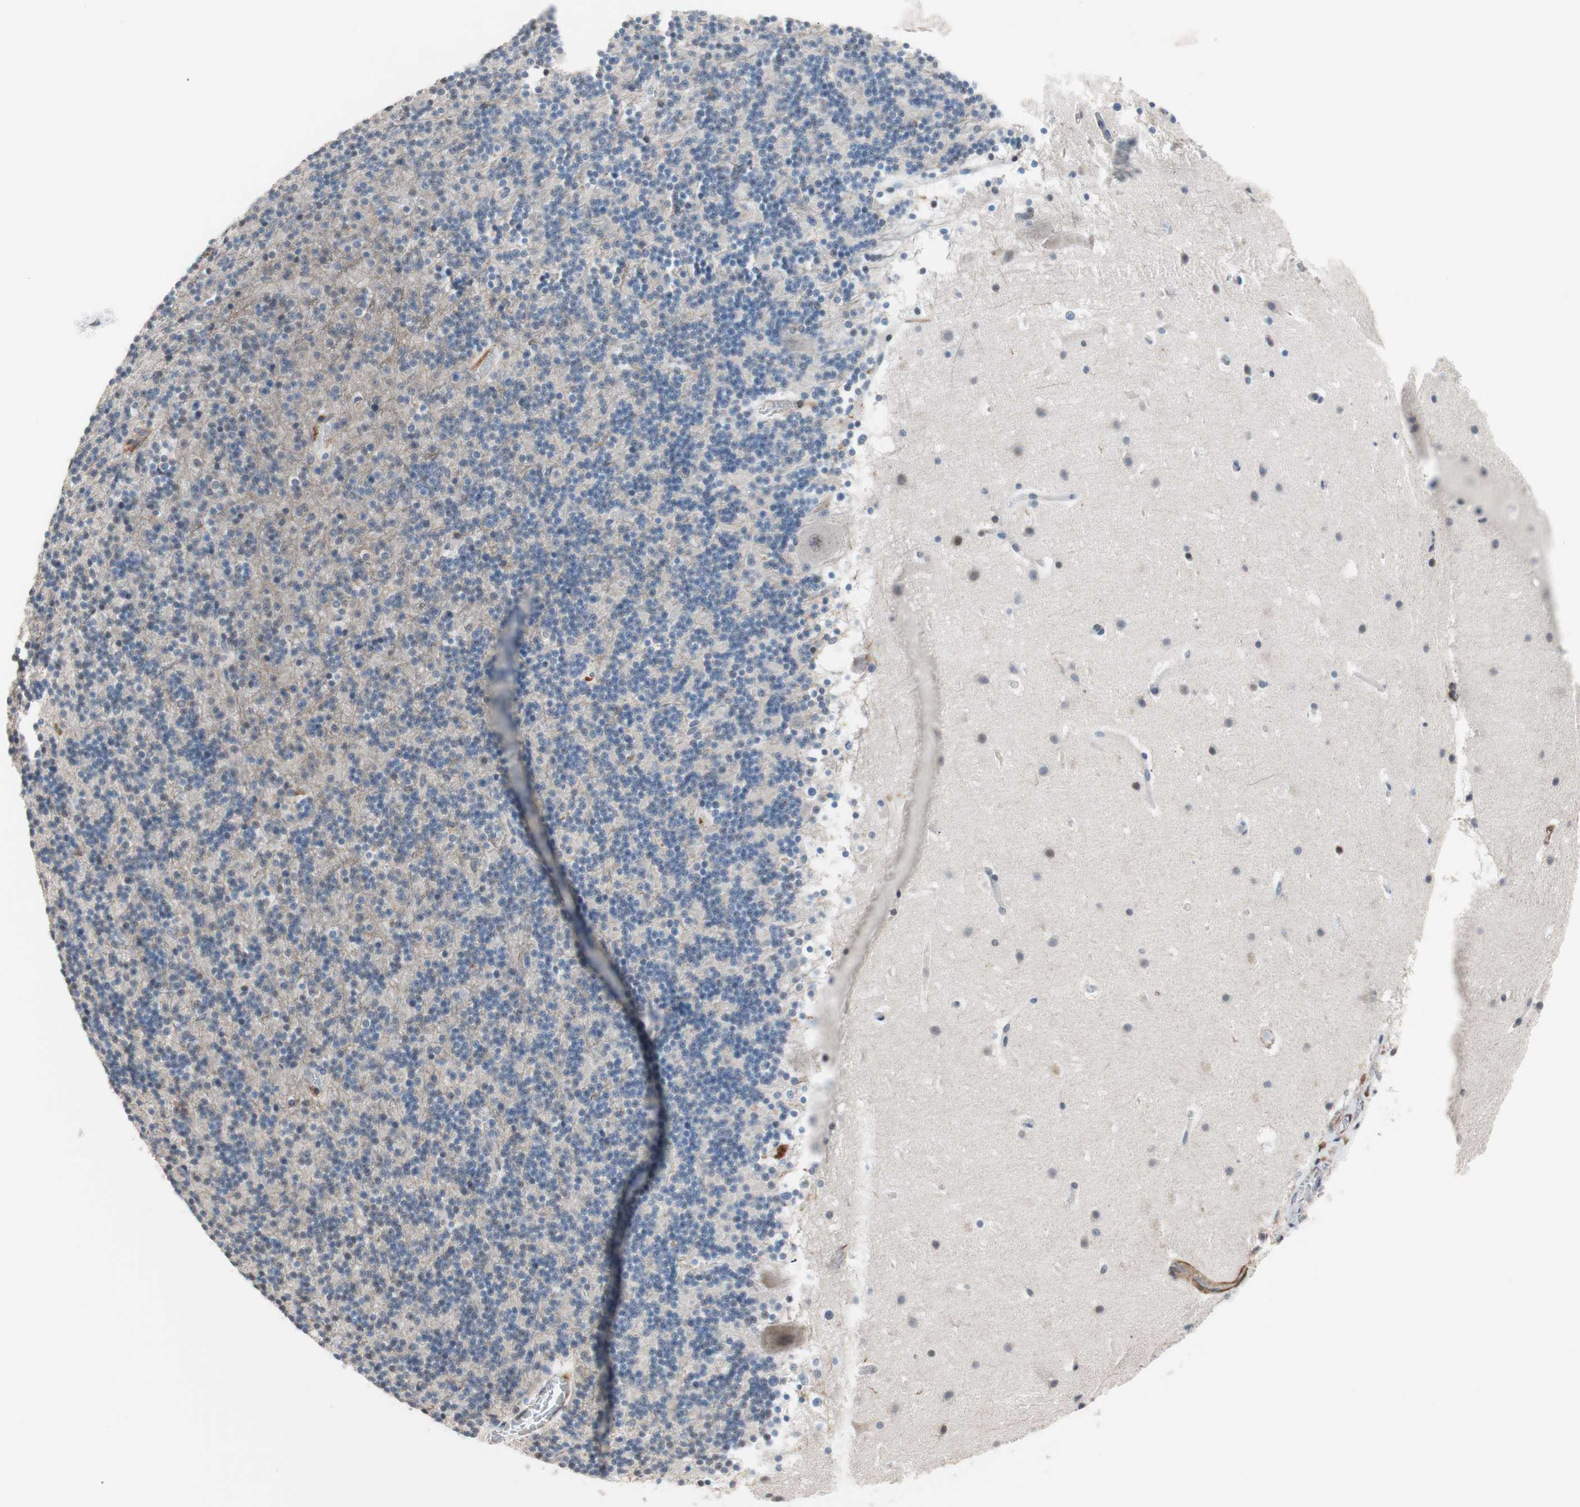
{"staining": {"intensity": "weak", "quantity": "<25%", "location": "cytoplasmic/membranous"}, "tissue": "cerebellum", "cell_type": "Cells in granular layer", "image_type": "normal", "snomed": [{"axis": "morphology", "description": "Normal tissue, NOS"}, {"axis": "topography", "description": "Cerebellum"}], "caption": "Immunohistochemistry (IHC) micrograph of benign cerebellum: cerebellum stained with DAB displays no significant protein positivity in cells in granular layer.", "gene": "LITAF", "patient": {"sex": "male", "age": 45}}